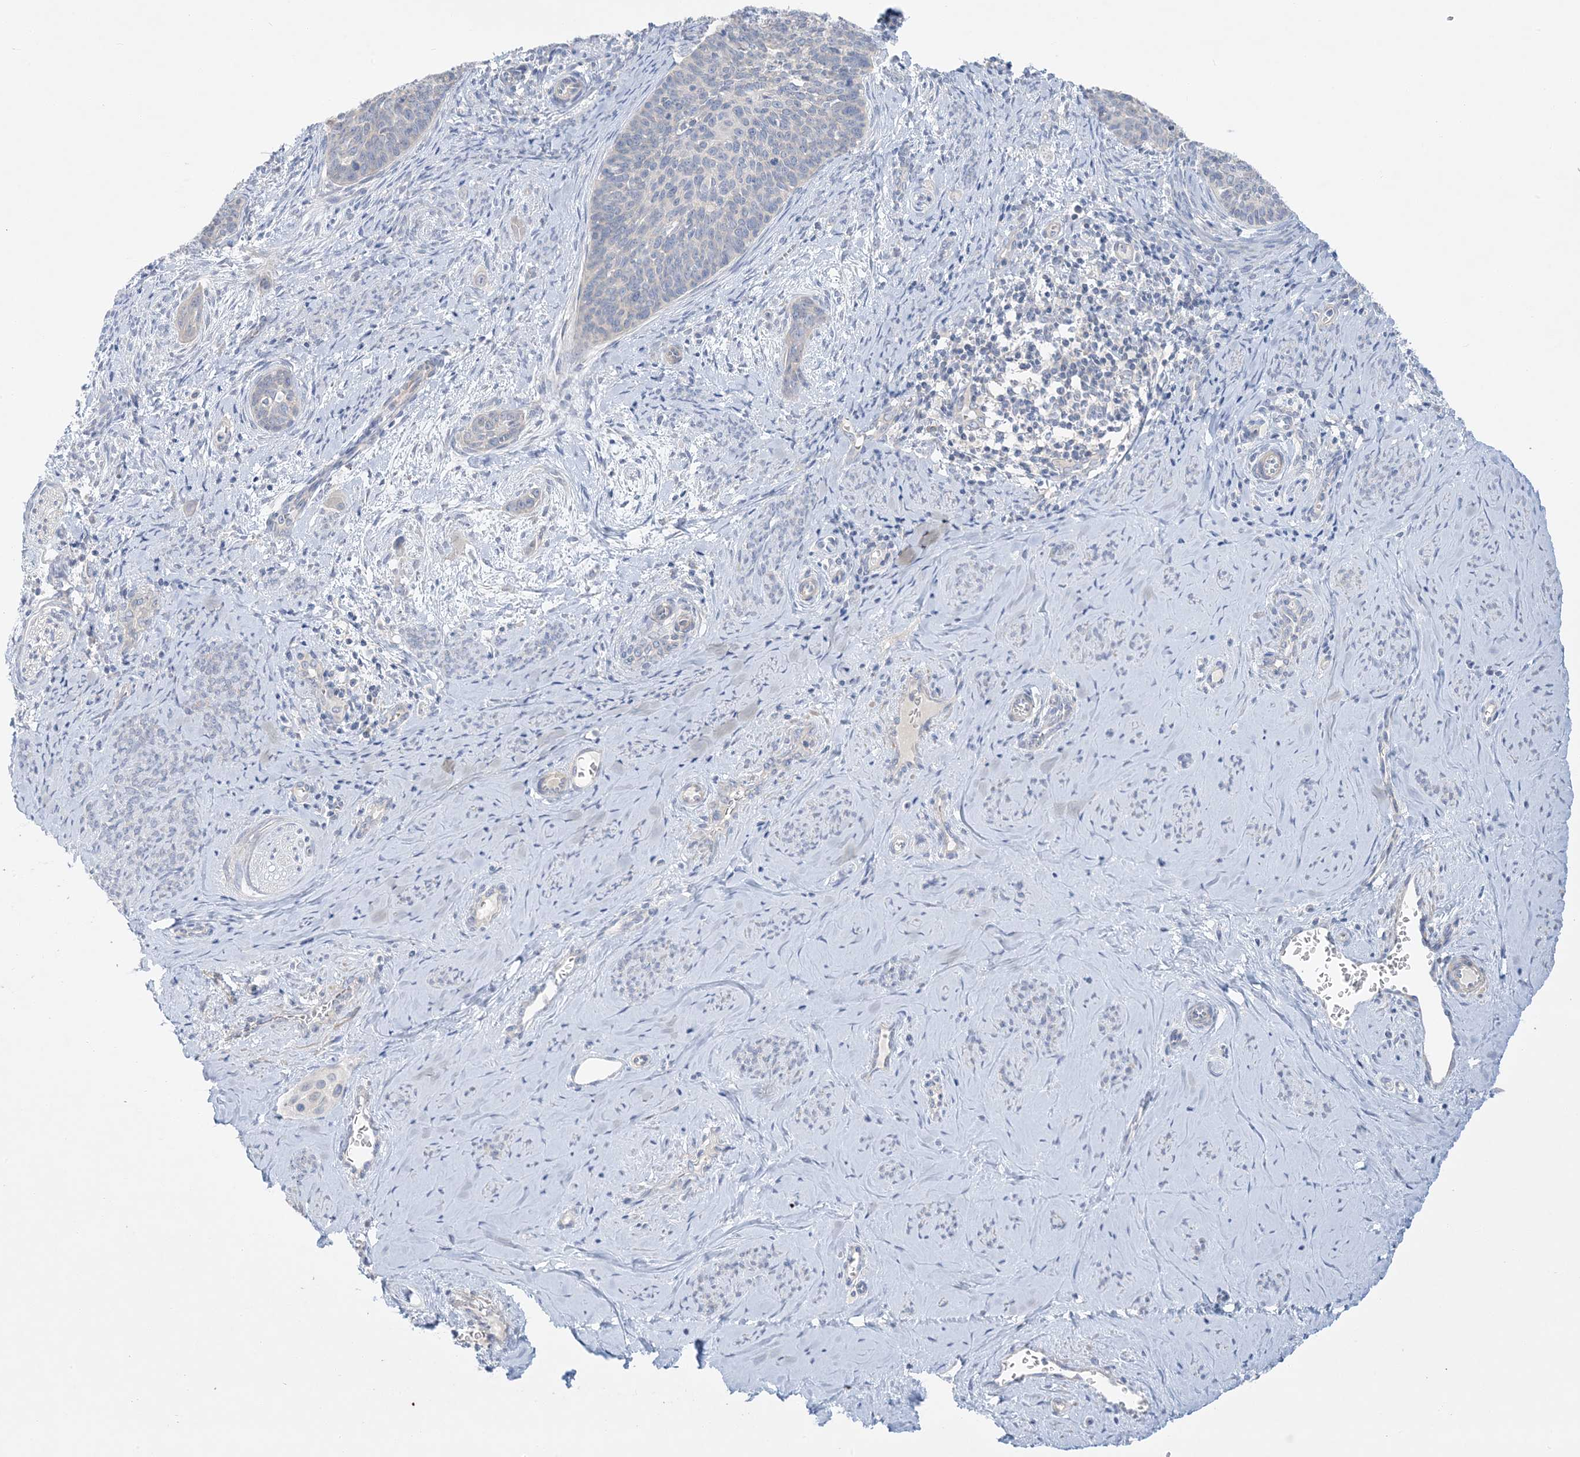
{"staining": {"intensity": "negative", "quantity": "none", "location": "none"}, "tissue": "cervical cancer", "cell_type": "Tumor cells", "image_type": "cancer", "snomed": [{"axis": "morphology", "description": "Squamous cell carcinoma, NOS"}, {"axis": "topography", "description": "Cervix"}], "caption": "There is no significant staining in tumor cells of cervical cancer (squamous cell carcinoma). (DAB immunohistochemistry with hematoxylin counter stain).", "gene": "FAM184A", "patient": {"sex": "female", "age": 33}}